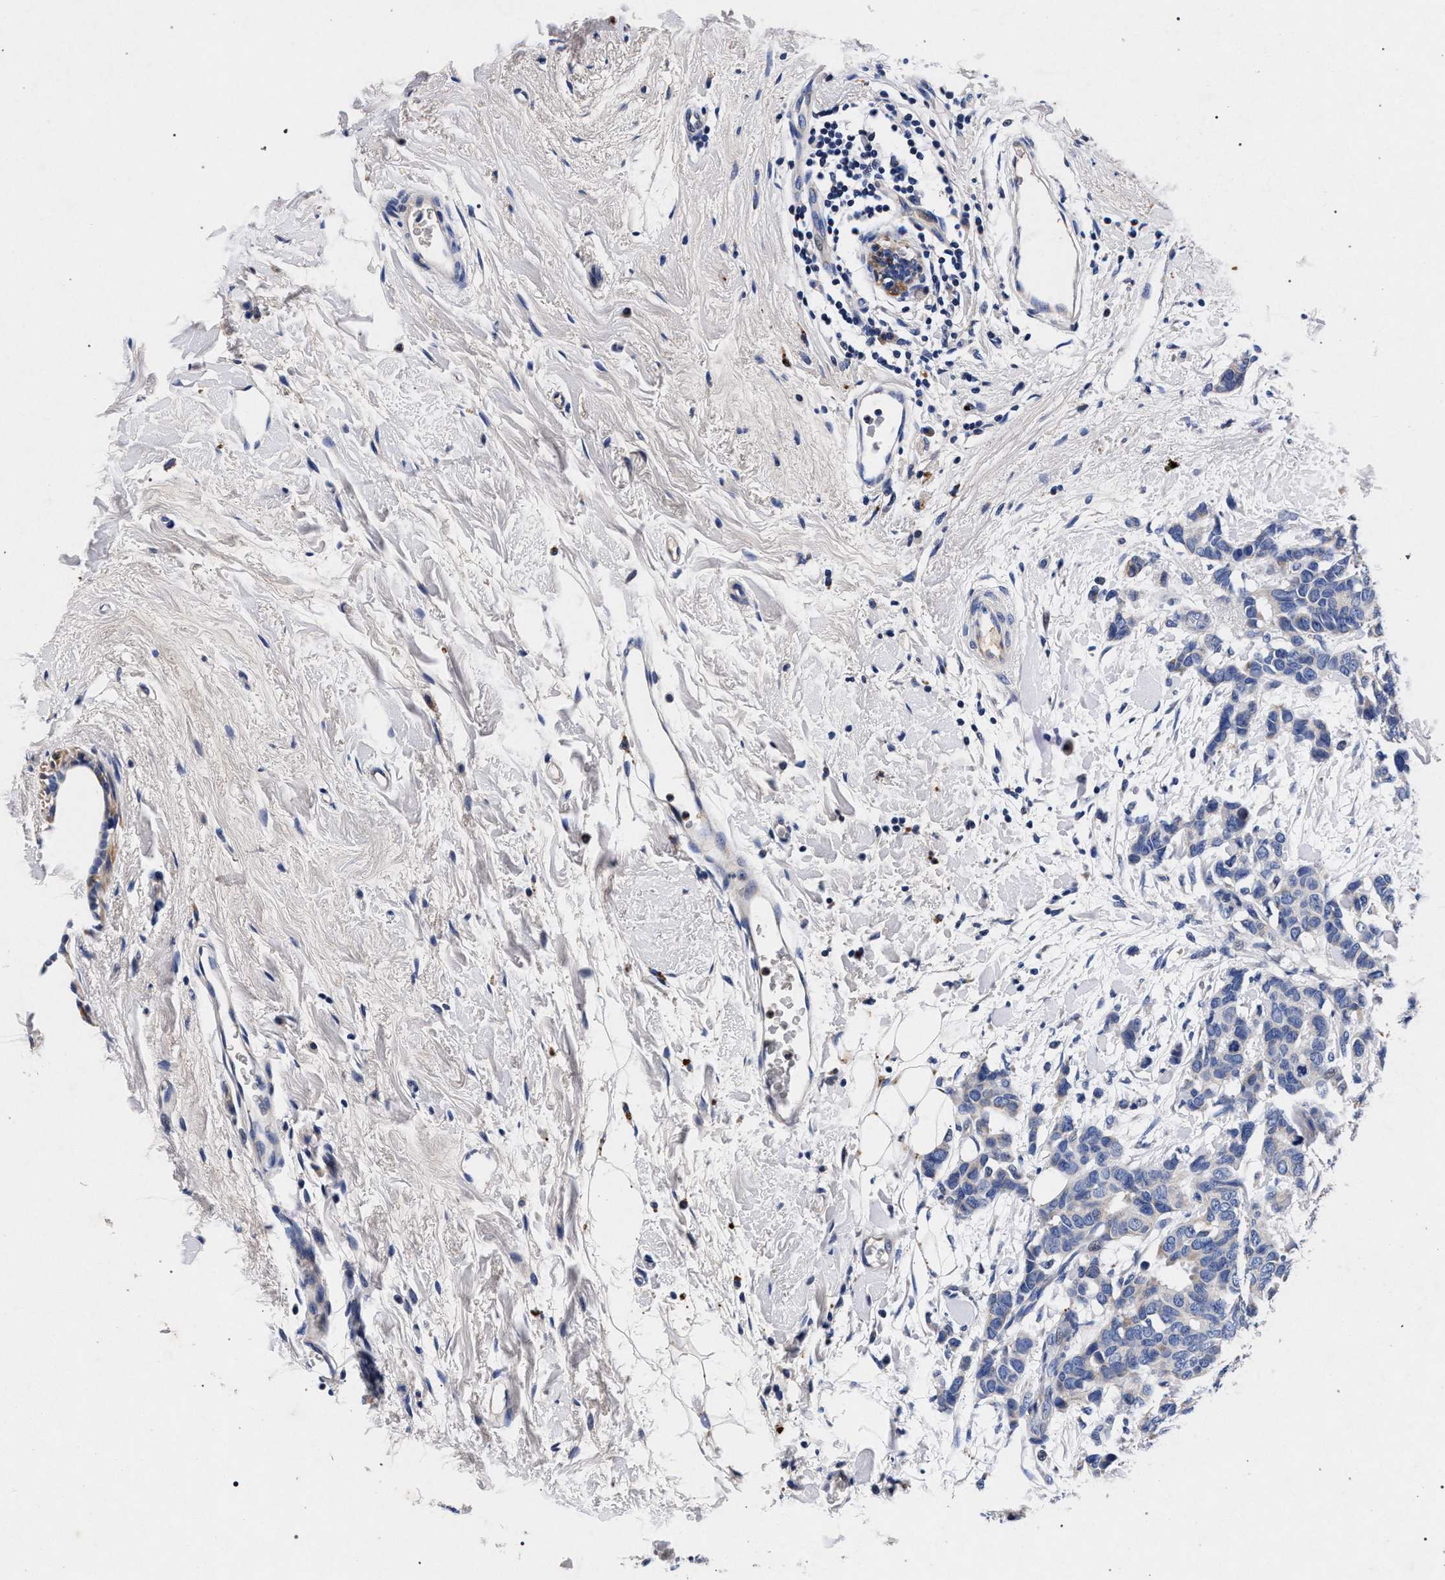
{"staining": {"intensity": "negative", "quantity": "none", "location": "none"}, "tissue": "breast cancer", "cell_type": "Tumor cells", "image_type": "cancer", "snomed": [{"axis": "morphology", "description": "Duct carcinoma"}, {"axis": "topography", "description": "Breast"}], "caption": "Immunohistochemical staining of human breast intraductal carcinoma displays no significant positivity in tumor cells. Brightfield microscopy of IHC stained with DAB (3,3'-diaminobenzidine) (brown) and hematoxylin (blue), captured at high magnification.", "gene": "HSD17B14", "patient": {"sex": "female", "age": 87}}